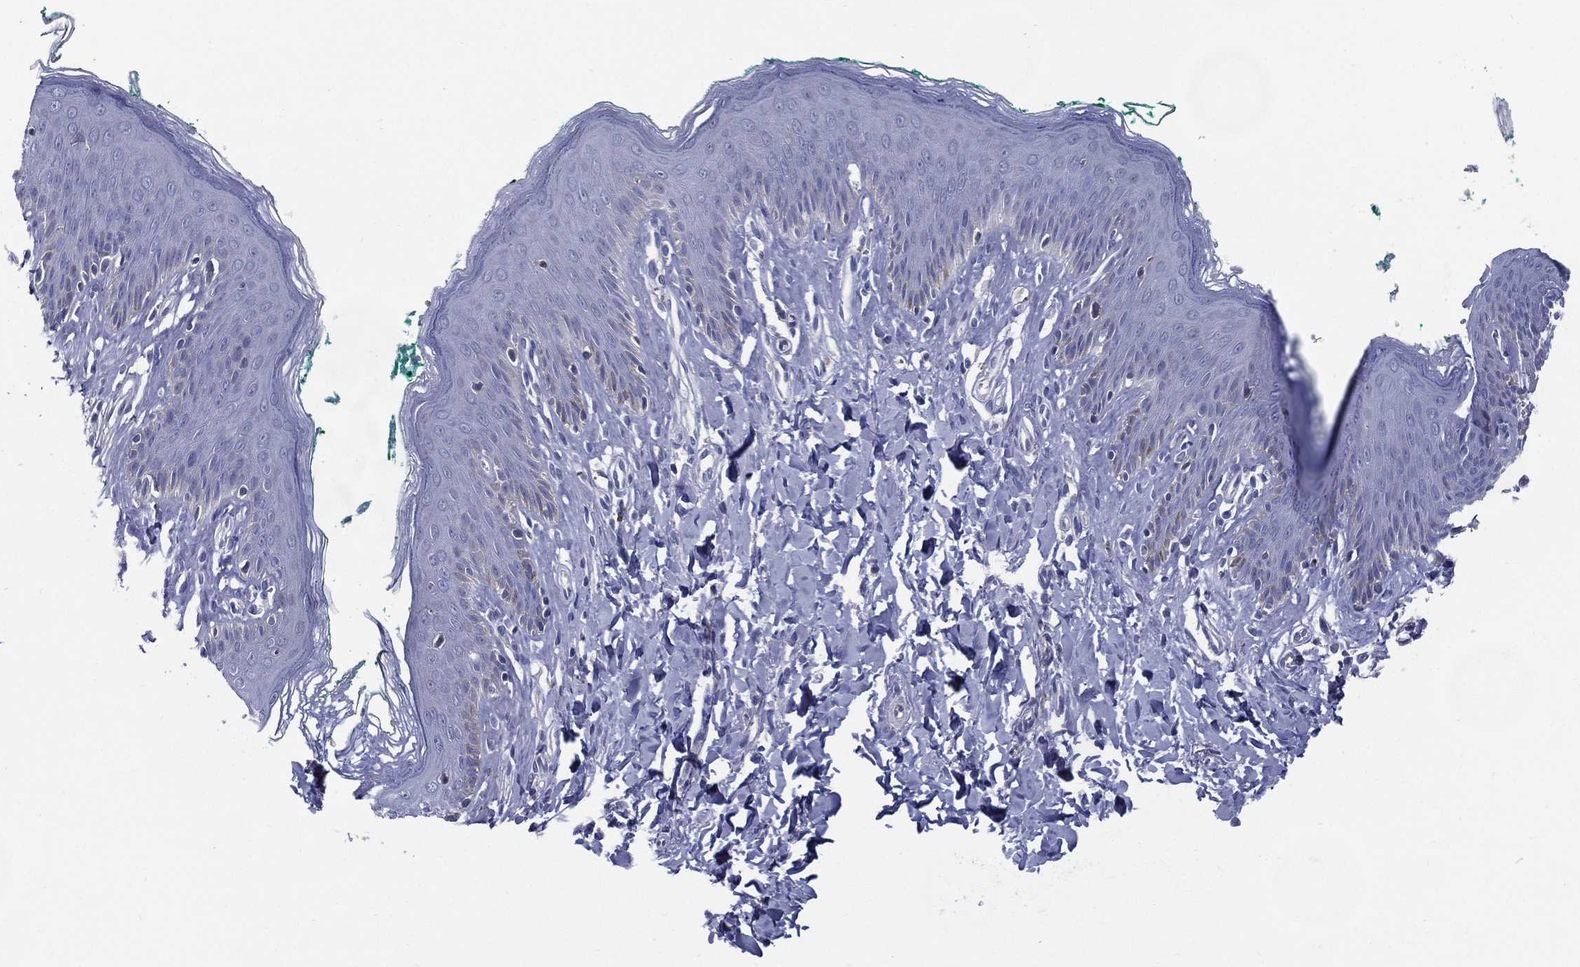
{"staining": {"intensity": "negative", "quantity": "none", "location": "none"}, "tissue": "skin", "cell_type": "Epidermal cells", "image_type": "normal", "snomed": [{"axis": "morphology", "description": "Normal tissue, NOS"}, {"axis": "topography", "description": "Vulva"}], "caption": "The image reveals no staining of epidermal cells in benign skin.", "gene": "C19orf18", "patient": {"sex": "female", "age": 66}}